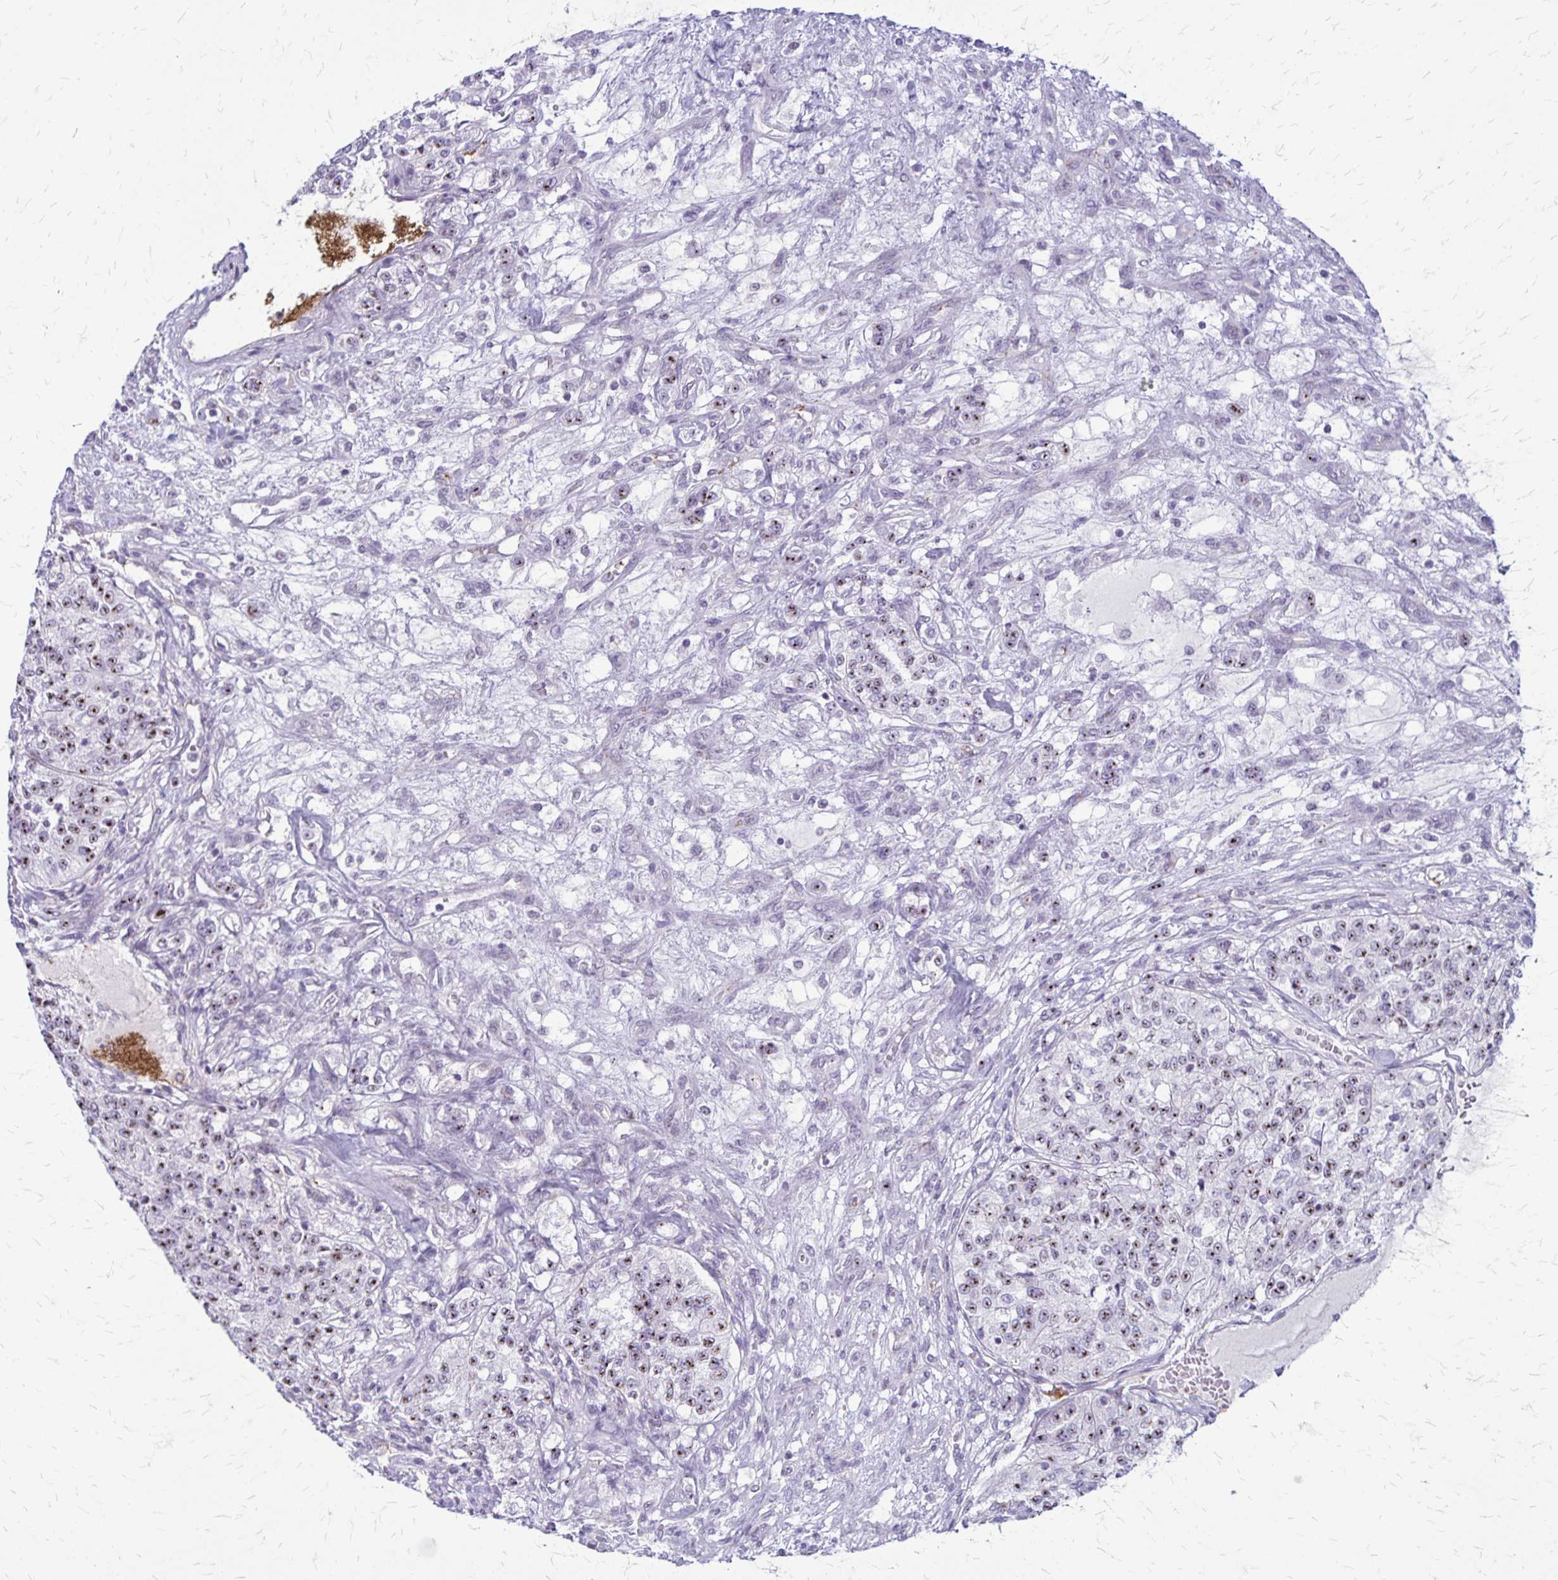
{"staining": {"intensity": "moderate", "quantity": "25%-75%", "location": "nuclear"}, "tissue": "renal cancer", "cell_type": "Tumor cells", "image_type": "cancer", "snomed": [{"axis": "morphology", "description": "Adenocarcinoma, NOS"}, {"axis": "topography", "description": "Kidney"}], "caption": "A medium amount of moderate nuclear expression is seen in approximately 25%-75% of tumor cells in renal cancer (adenocarcinoma) tissue.", "gene": "GP9", "patient": {"sex": "female", "age": 63}}